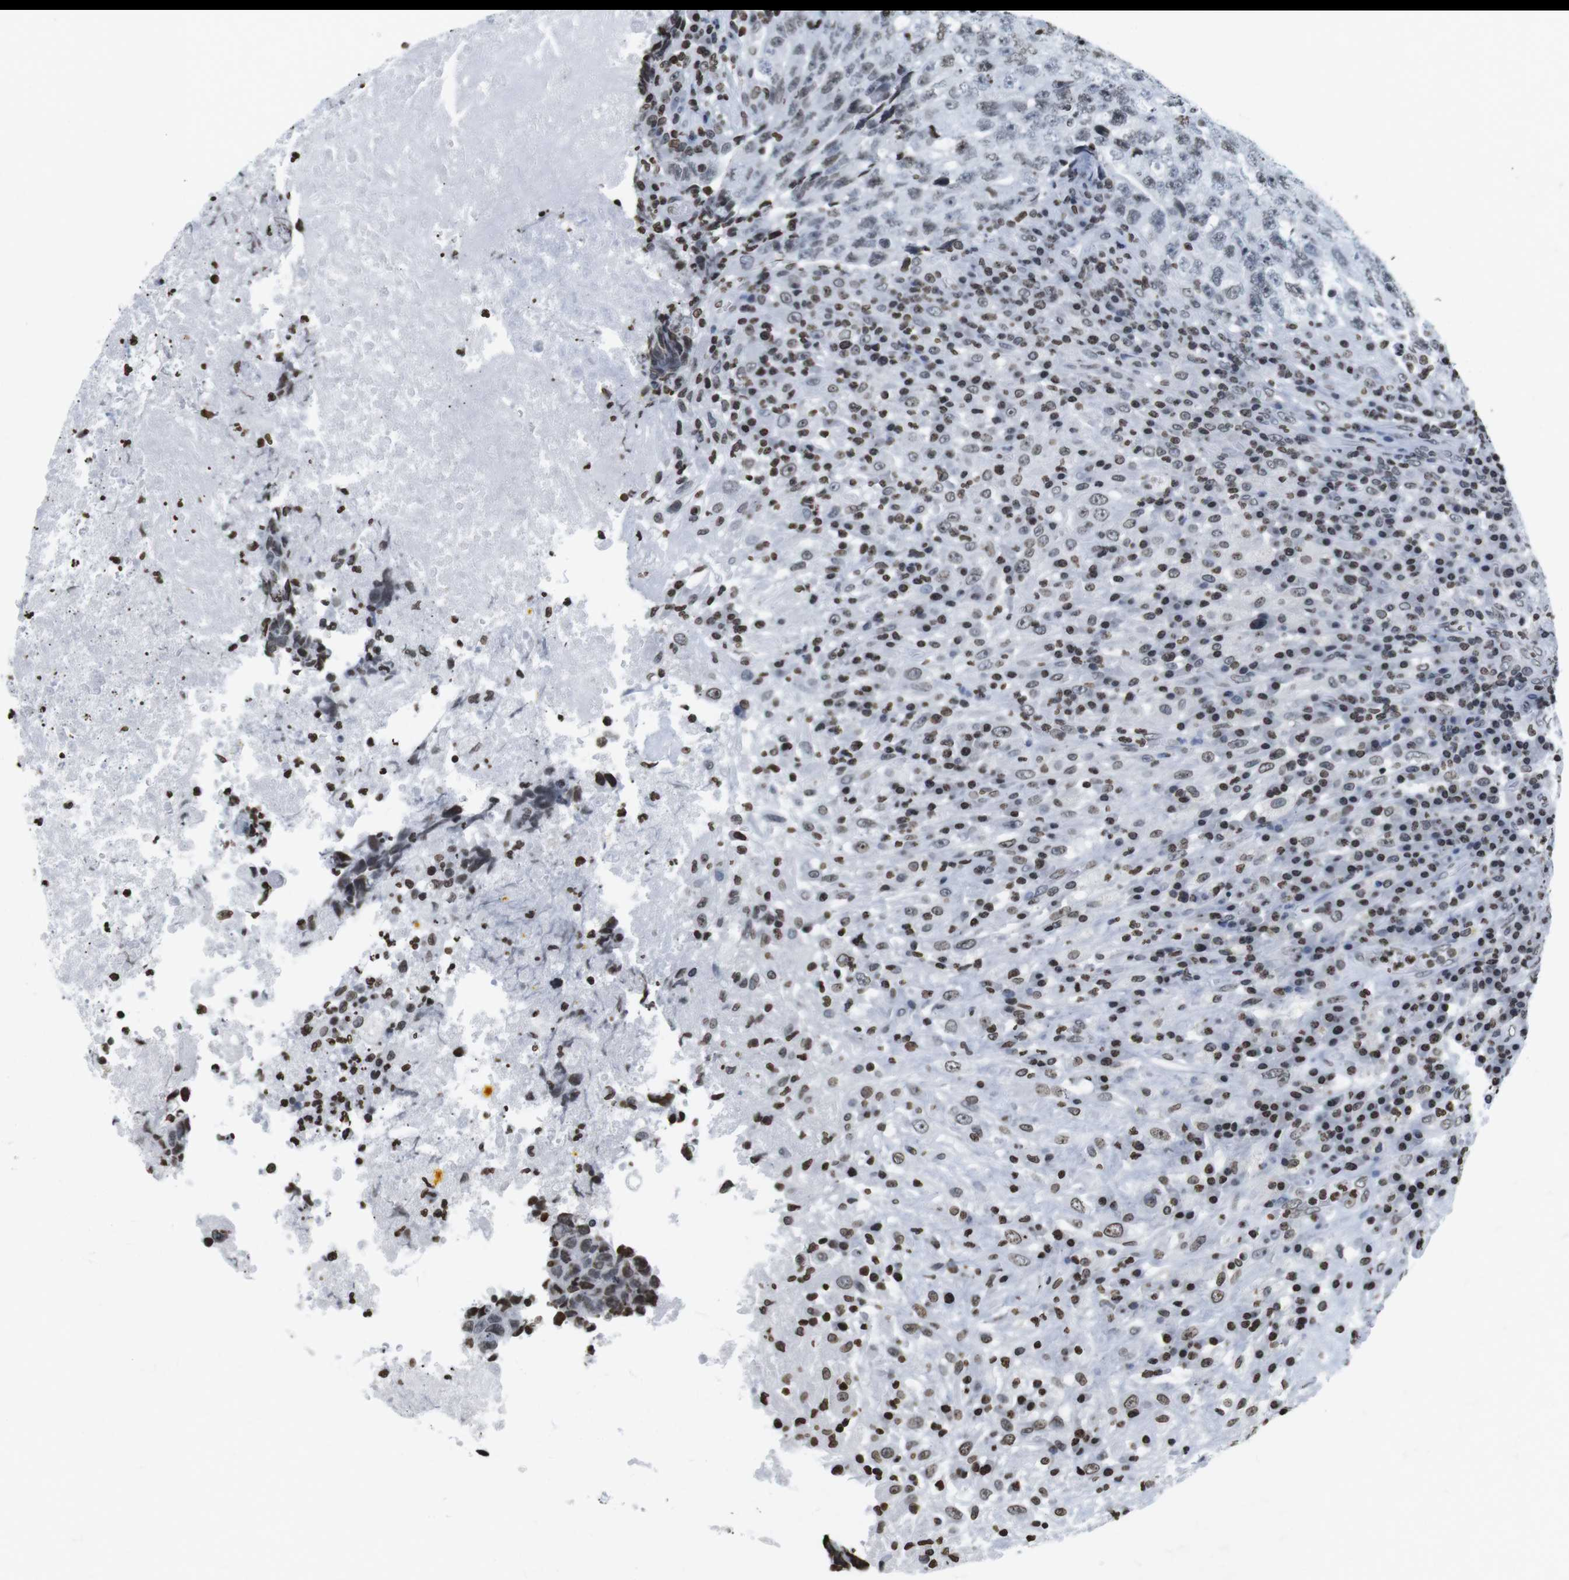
{"staining": {"intensity": "weak", "quantity": "<25%", "location": "nuclear"}, "tissue": "testis cancer", "cell_type": "Tumor cells", "image_type": "cancer", "snomed": [{"axis": "morphology", "description": "Necrosis, NOS"}, {"axis": "morphology", "description": "Carcinoma, Embryonal, NOS"}, {"axis": "topography", "description": "Testis"}], "caption": "A high-resolution histopathology image shows immunohistochemistry (IHC) staining of embryonal carcinoma (testis), which exhibits no significant staining in tumor cells.", "gene": "BSX", "patient": {"sex": "male", "age": 19}}